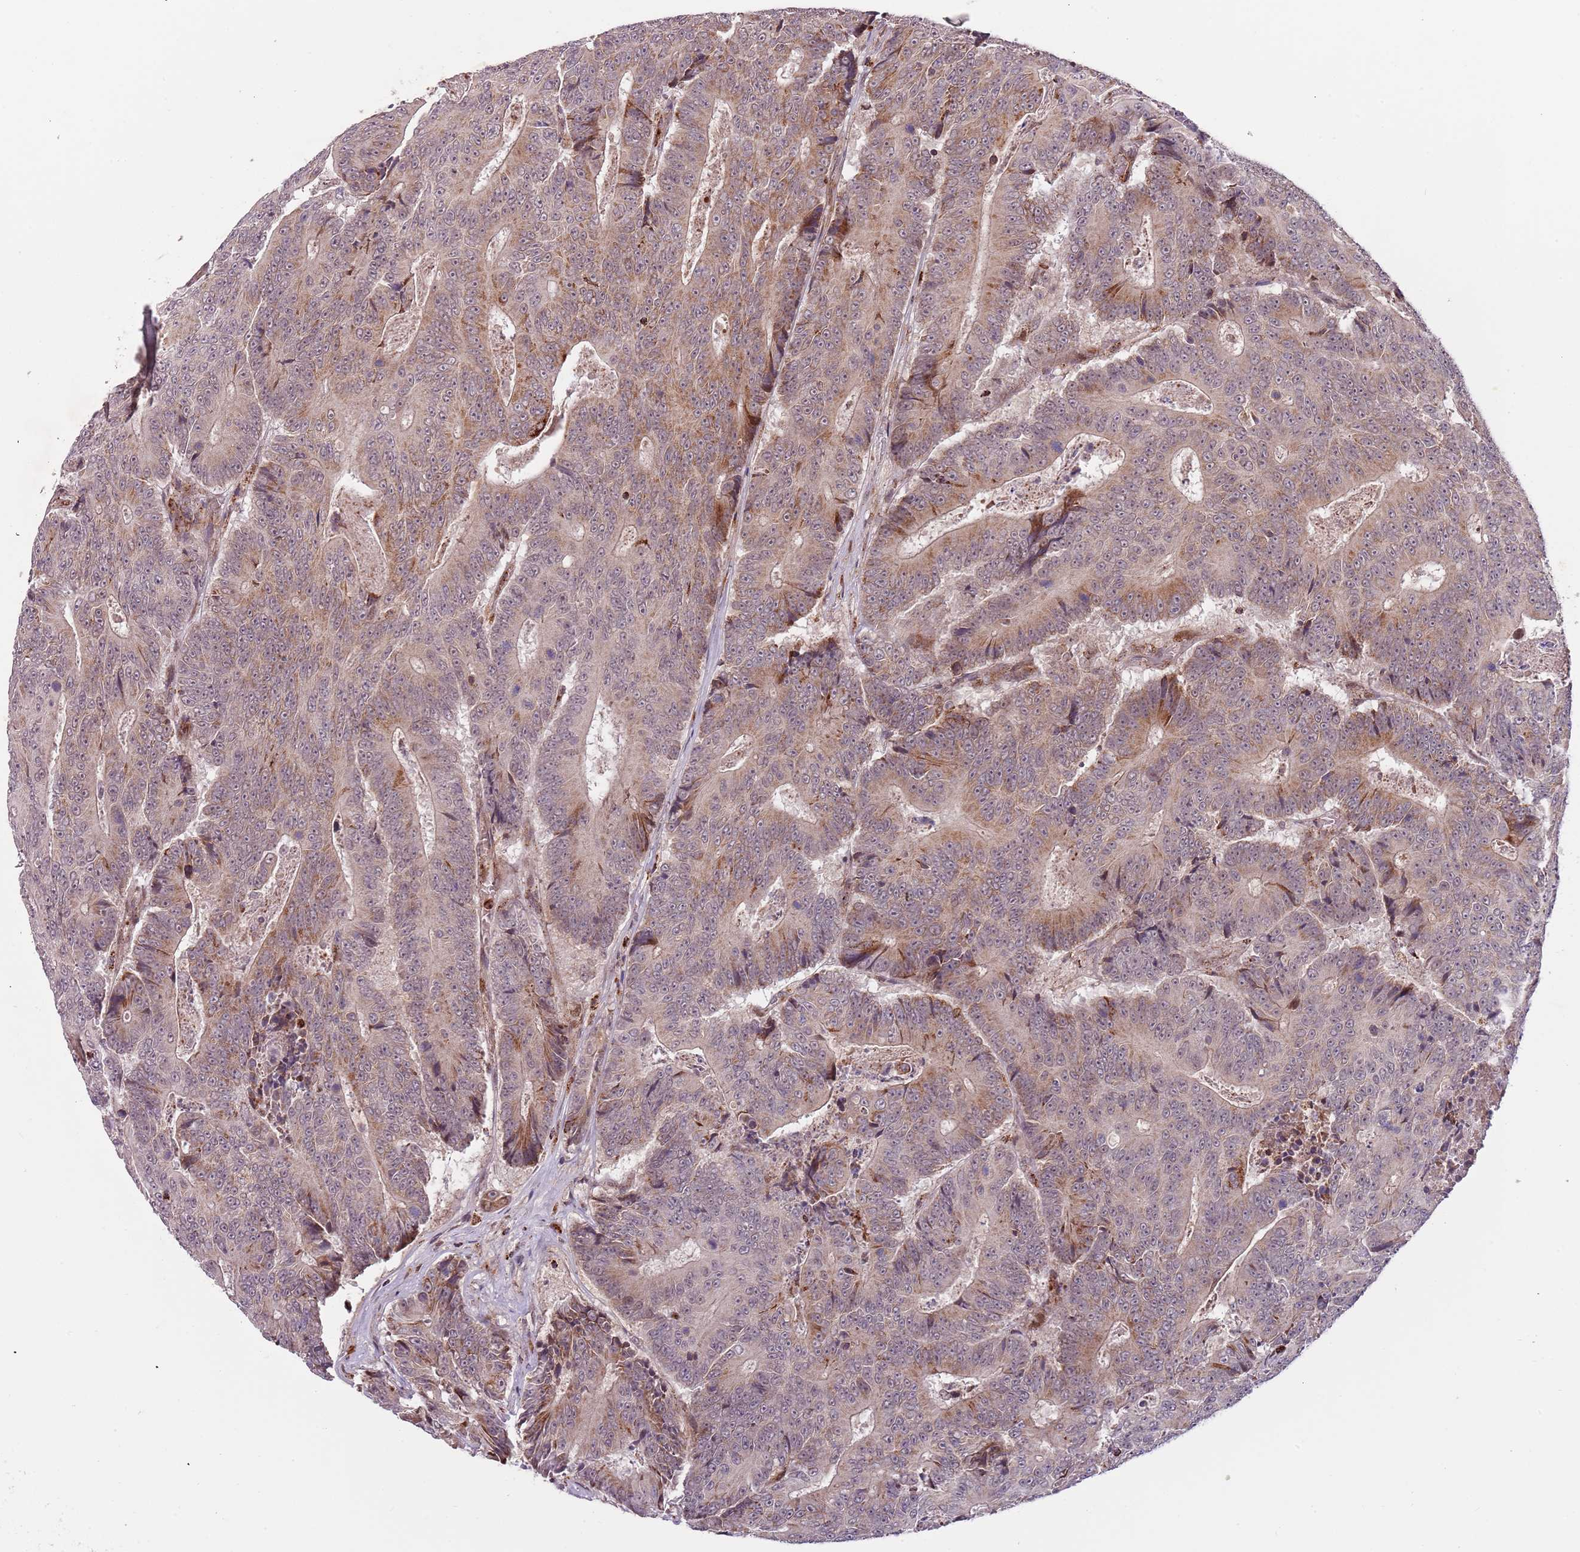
{"staining": {"intensity": "moderate", "quantity": ">75%", "location": "cytoplasmic/membranous"}, "tissue": "colorectal cancer", "cell_type": "Tumor cells", "image_type": "cancer", "snomed": [{"axis": "morphology", "description": "Adenocarcinoma, NOS"}, {"axis": "topography", "description": "Colon"}], "caption": "Immunohistochemistry (DAB (3,3'-diaminobenzidine)) staining of human adenocarcinoma (colorectal) exhibits moderate cytoplasmic/membranous protein positivity in about >75% of tumor cells.", "gene": "ULK3", "patient": {"sex": "male", "age": 83}}